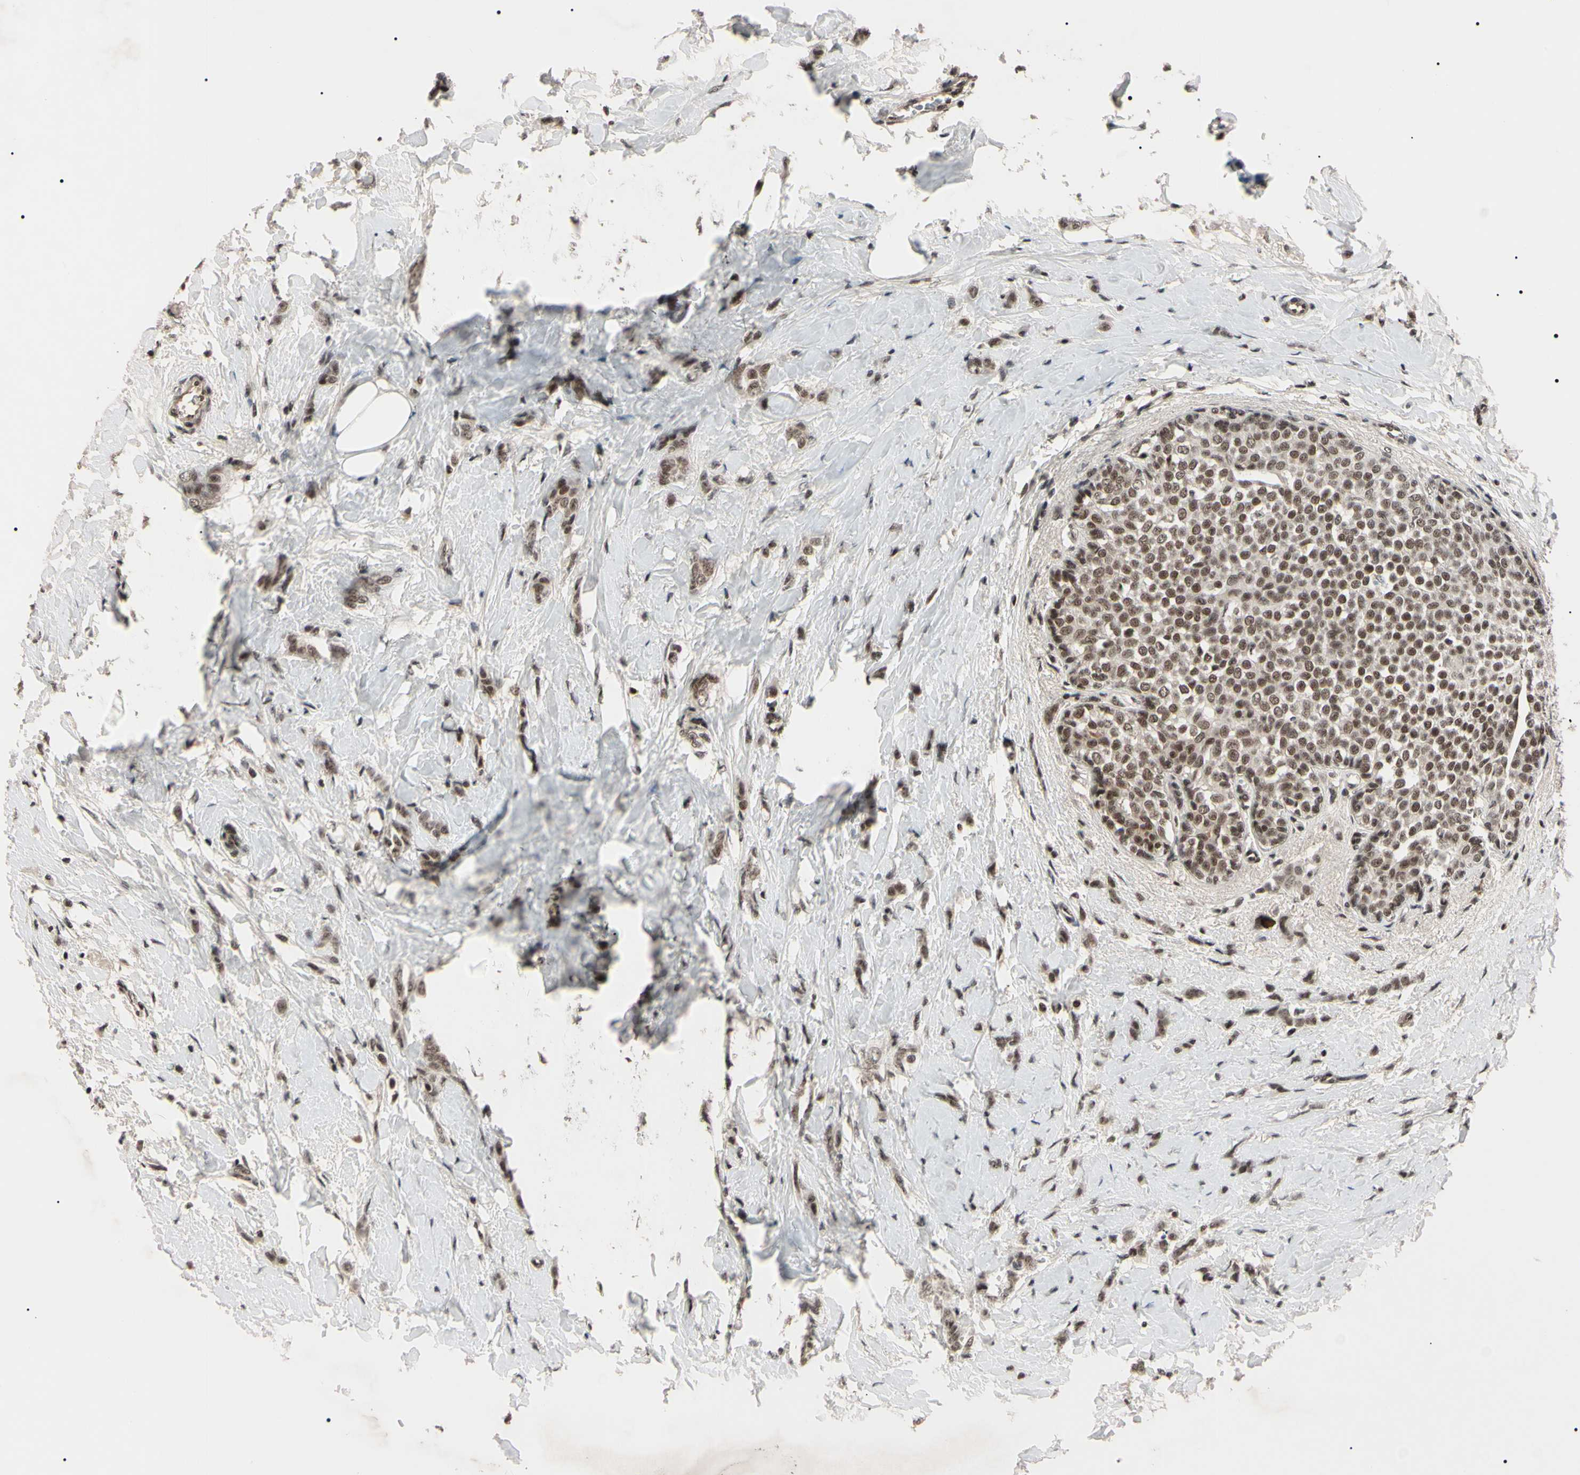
{"staining": {"intensity": "moderate", "quantity": ">75%", "location": "nuclear"}, "tissue": "breast cancer", "cell_type": "Tumor cells", "image_type": "cancer", "snomed": [{"axis": "morphology", "description": "Lobular carcinoma, in situ"}, {"axis": "morphology", "description": "Lobular carcinoma"}, {"axis": "topography", "description": "Breast"}], "caption": "Immunohistochemical staining of human breast lobular carcinoma demonstrates medium levels of moderate nuclear protein staining in approximately >75% of tumor cells.", "gene": "YY1", "patient": {"sex": "female", "age": 41}}